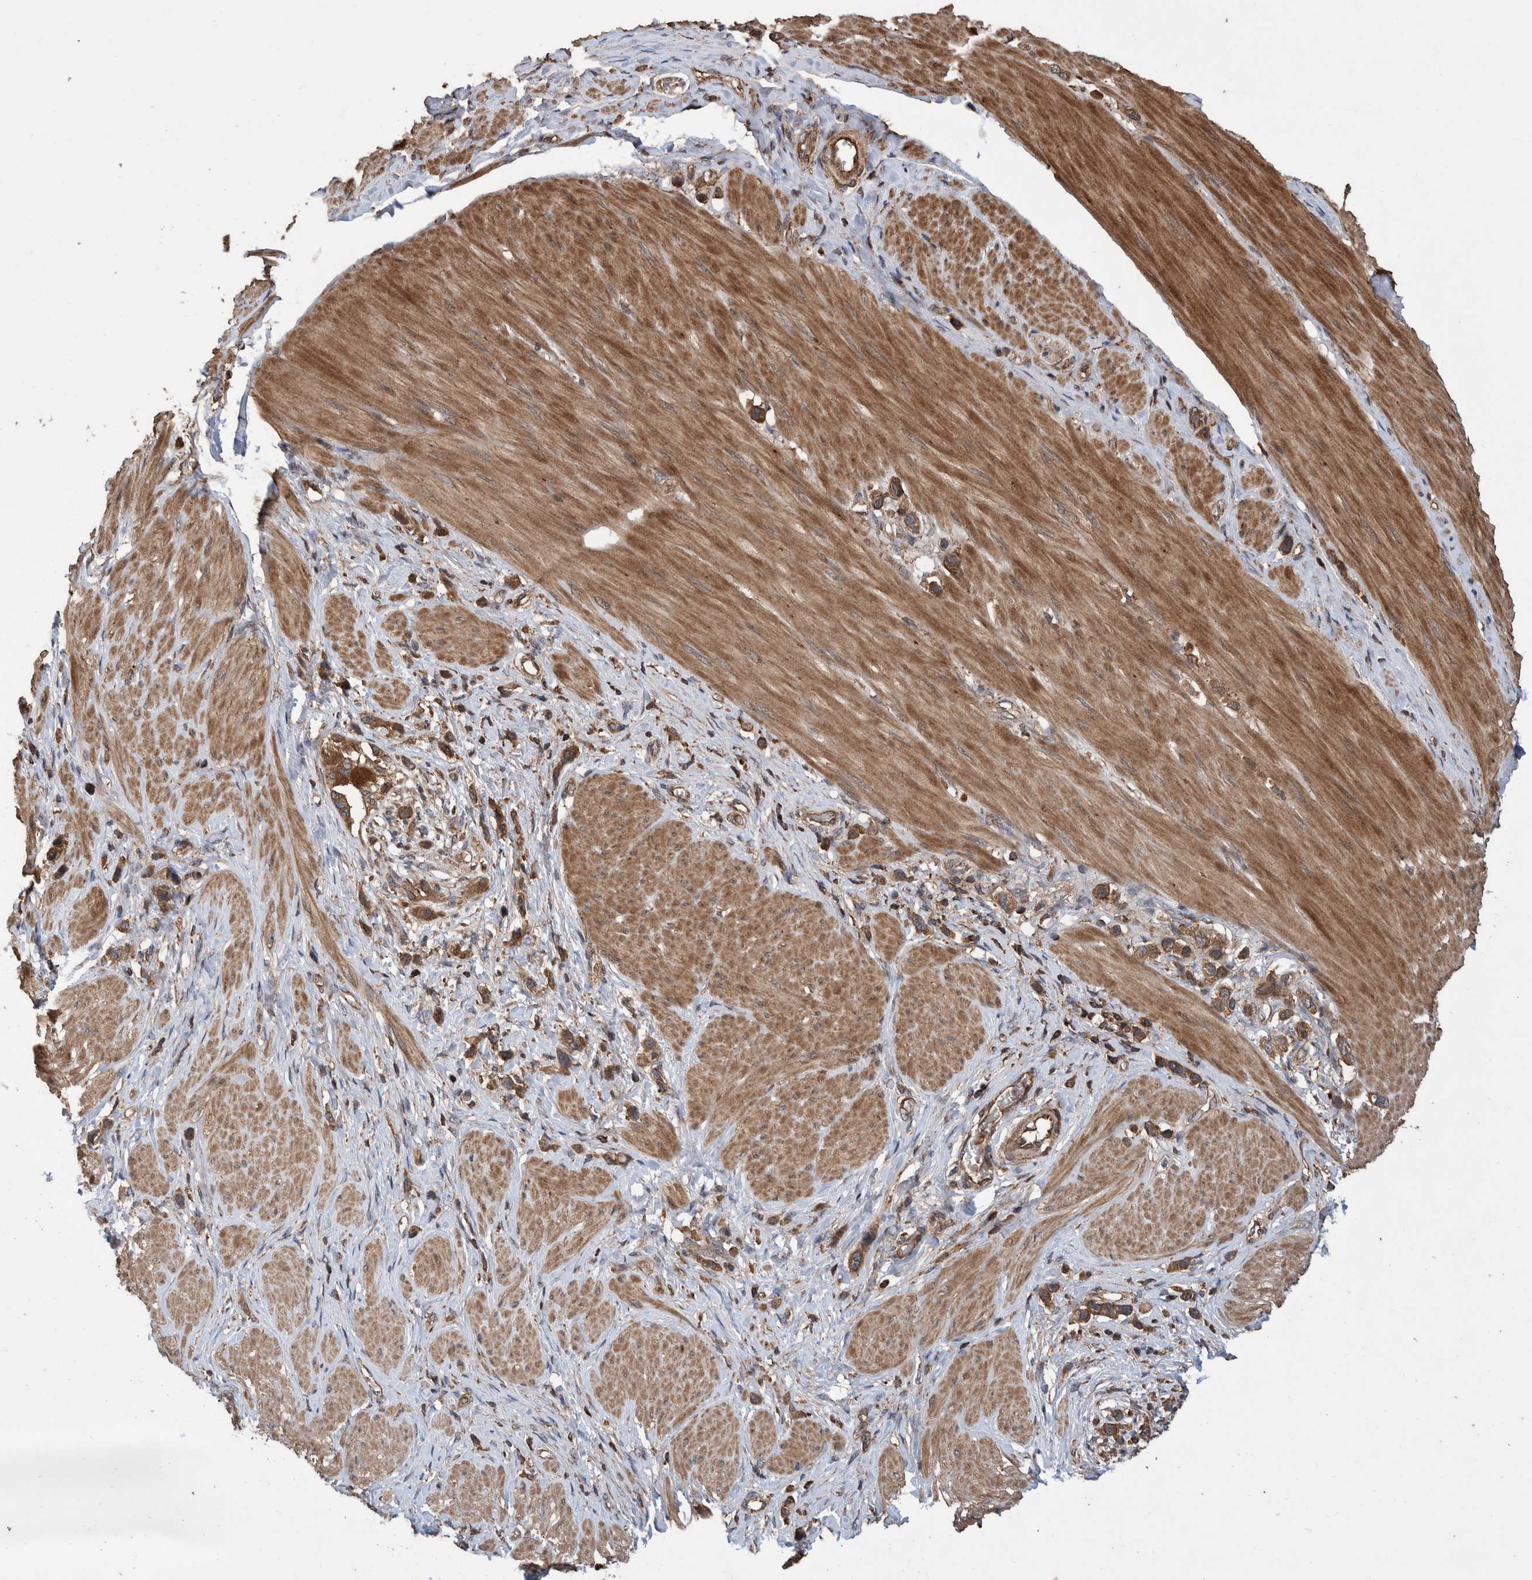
{"staining": {"intensity": "moderate", "quantity": ">75%", "location": "cytoplasmic/membranous"}, "tissue": "stomach cancer", "cell_type": "Tumor cells", "image_type": "cancer", "snomed": [{"axis": "morphology", "description": "Adenocarcinoma, NOS"}, {"axis": "topography", "description": "Stomach"}], "caption": "A medium amount of moderate cytoplasmic/membranous staining is identified in about >75% of tumor cells in stomach cancer (adenocarcinoma) tissue.", "gene": "VBP1", "patient": {"sex": "female", "age": 65}}